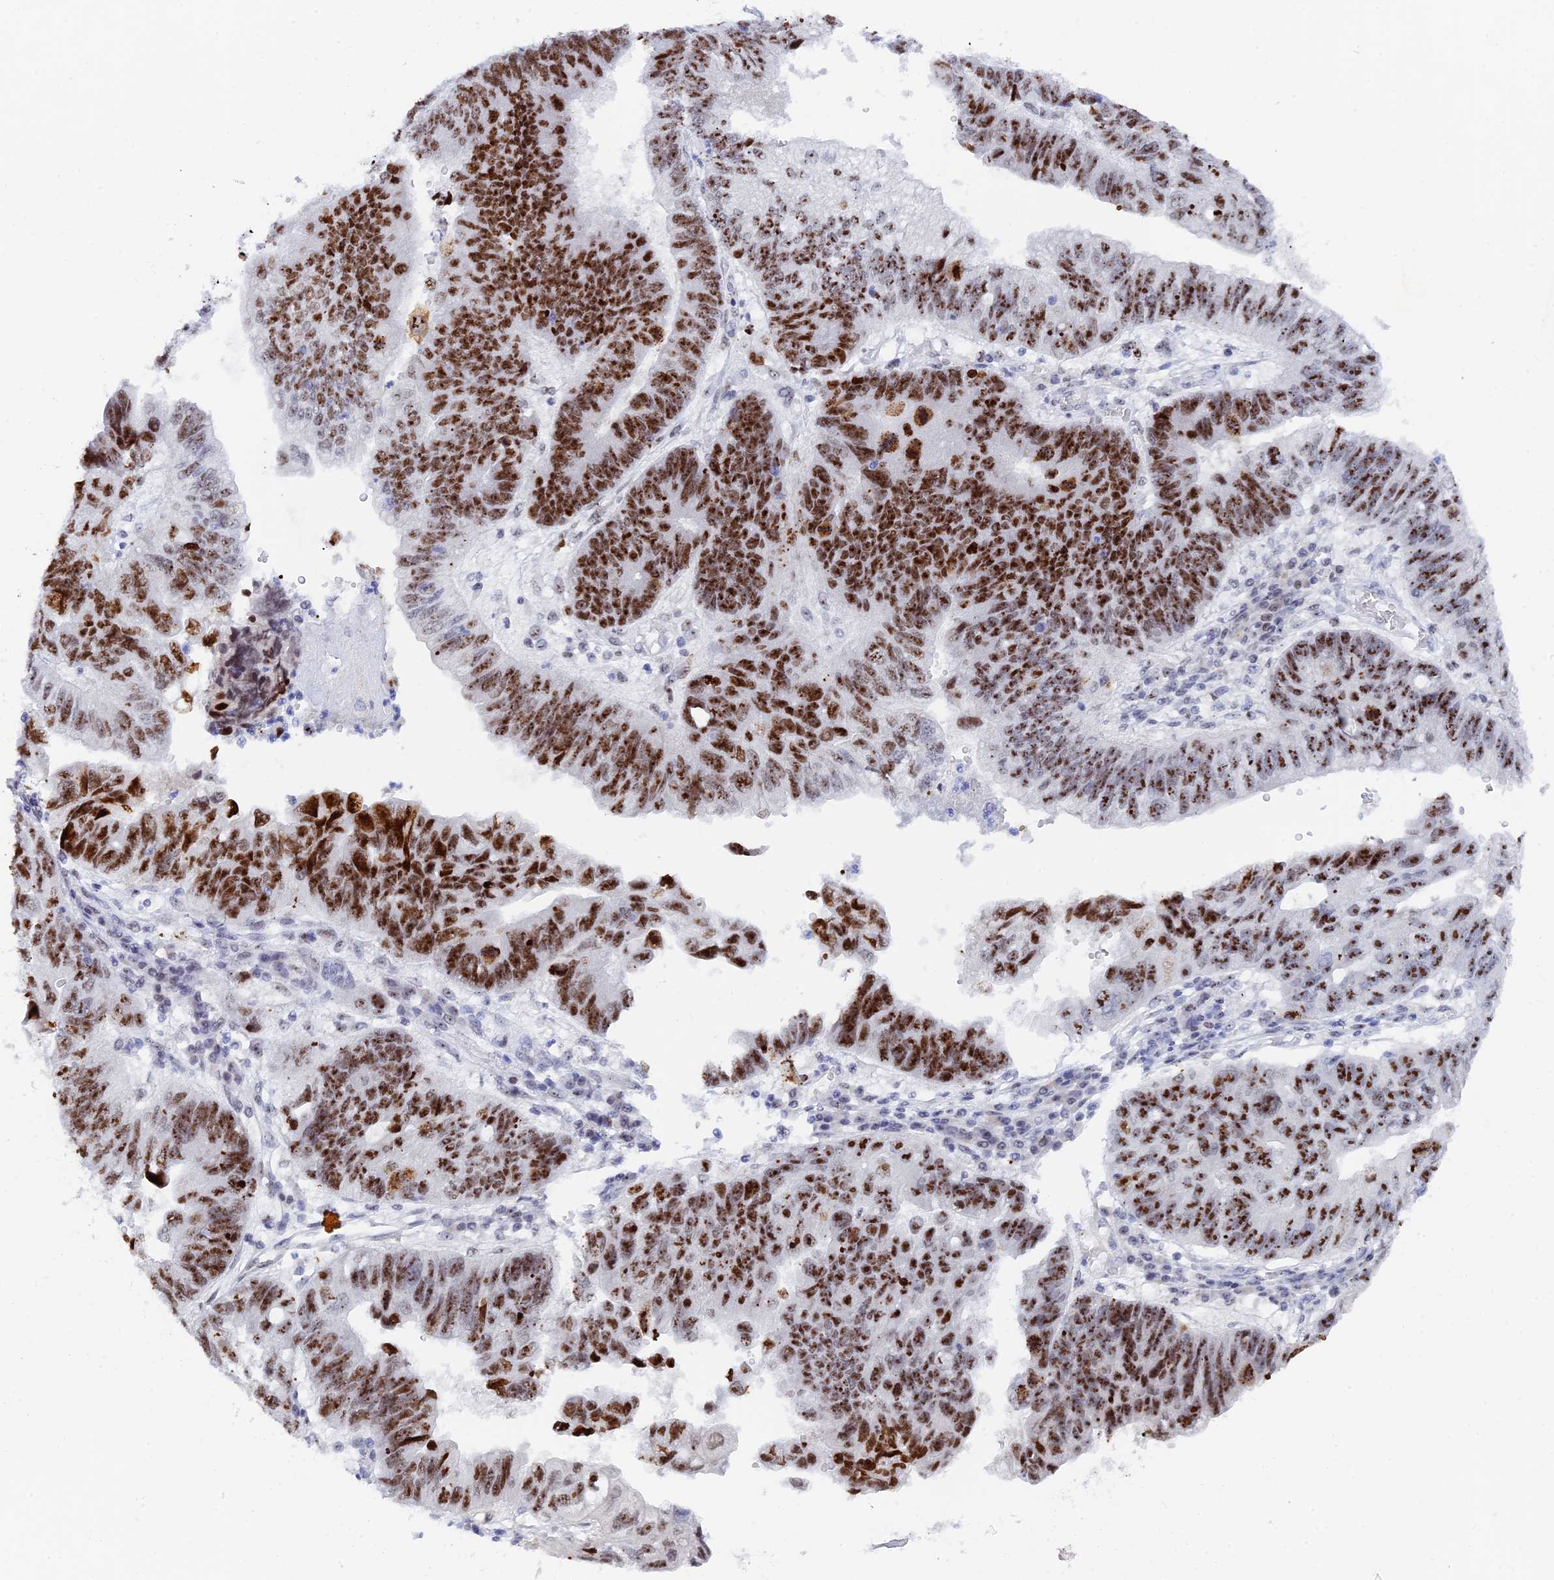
{"staining": {"intensity": "strong", "quantity": ">75%", "location": "nuclear"}, "tissue": "stomach cancer", "cell_type": "Tumor cells", "image_type": "cancer", "snomed": [{"axis": "morphology", "description": "Adenocarcinoma, NOS"}, {"axis": "topography", "description": "Stomach"}], "caption": "Adenocarcinoma (stomach) stained for a protein (brown) shows strong nuclear positive expression in approximately >75% of tumor cells.", "gene": "RSL1D1", "patient": {"sex": "male", "age": 59}}